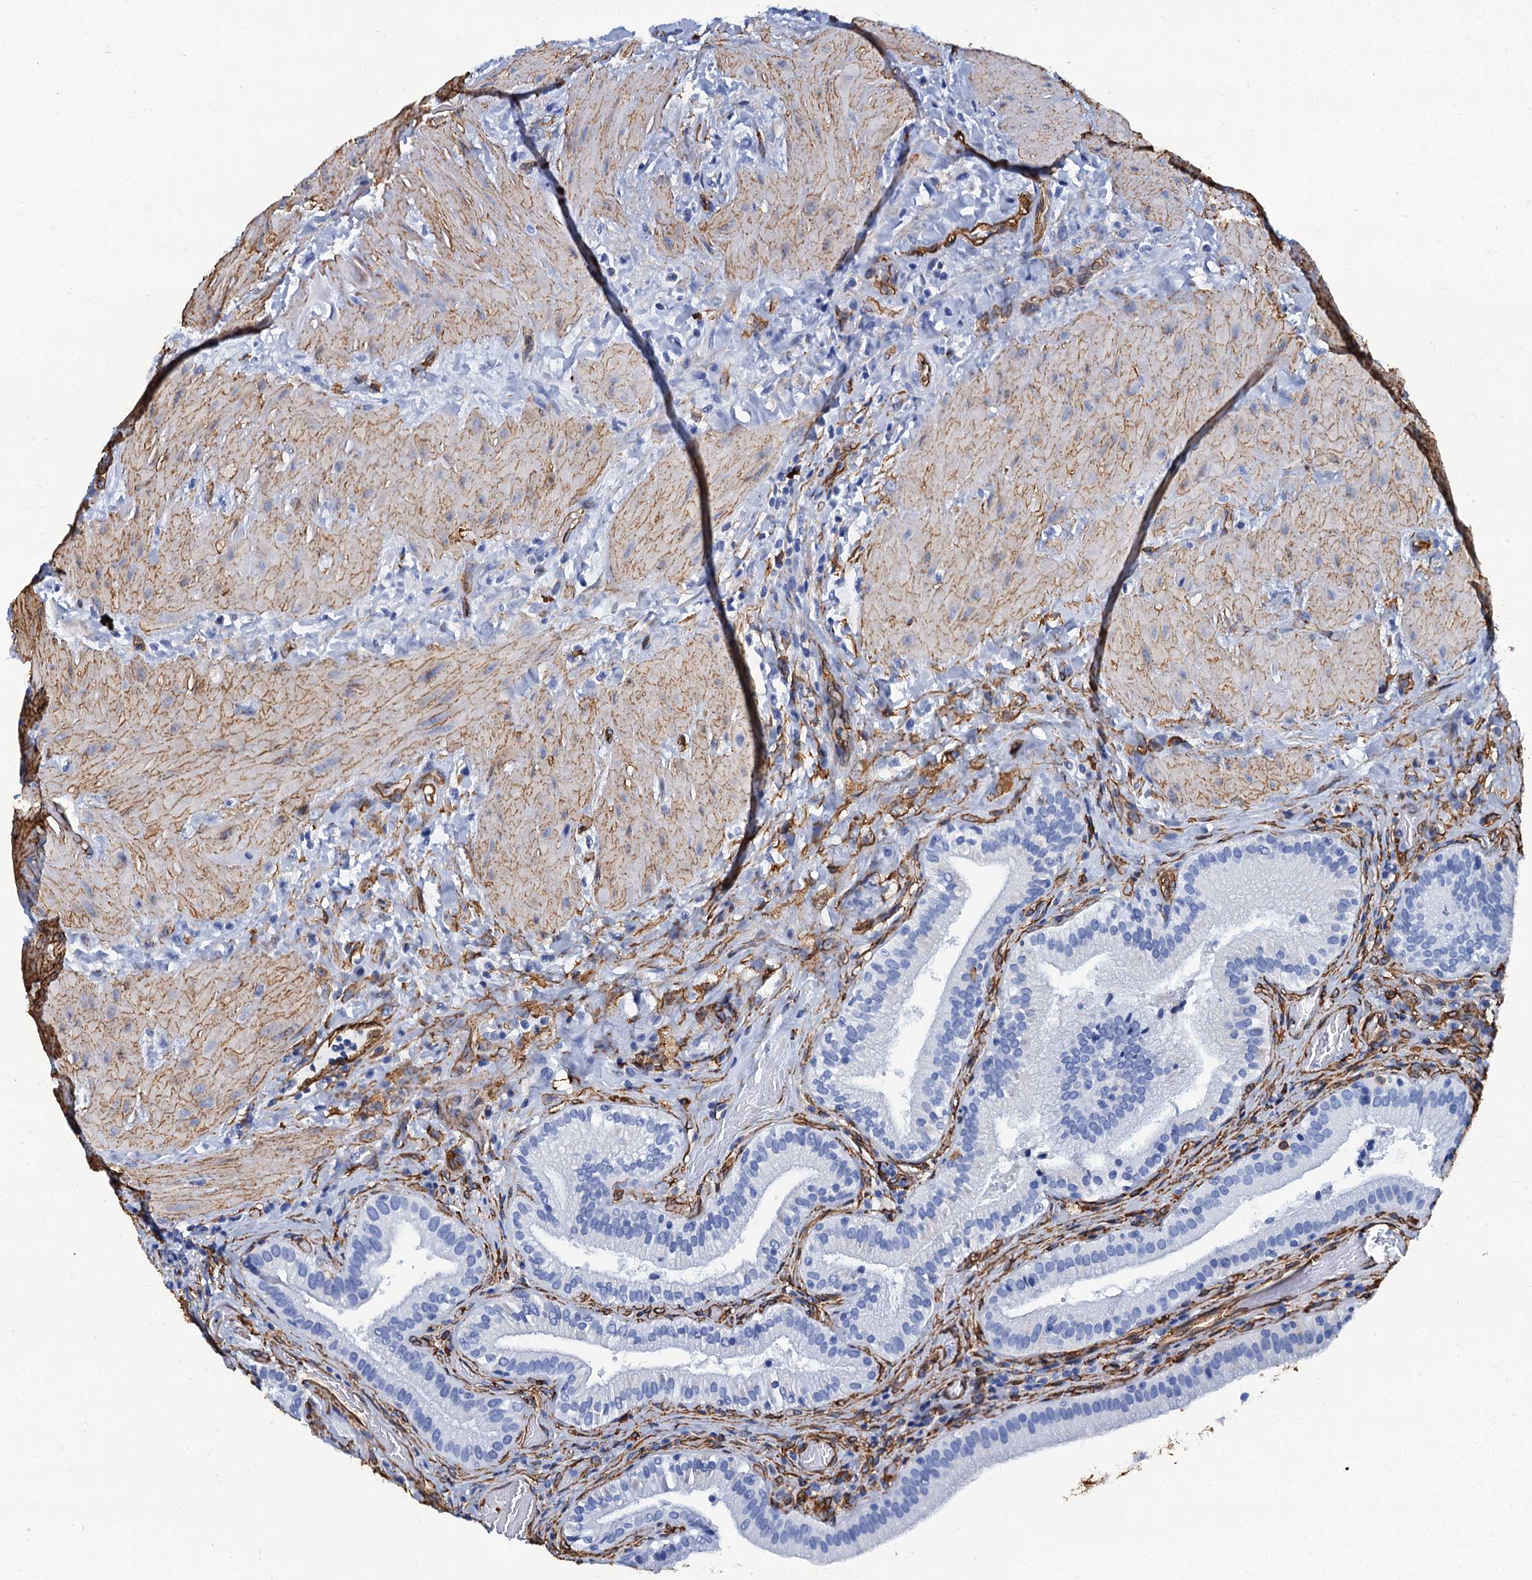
{"staining": {"intensity": "negative", "quantity": "none", "location": "none"}, "tissue": "gallbladder", "cell_type": "Glandular cells", "image_type": "normal", "snomed": [{"axis": "morphology", "description": "Normal tissue, NOS"}, {"axis": "topography", "description": "Gallbladder"}], "caption": "High power microscopy histopathology image of an immunohistochemistry (IHC) histopathology image of benign gallbladder, revealing no significant positivity in glandular cells. Brightfield microscopy of immunohistochemistry (IHC) stained with DAB (3,3'-diaminobenzidine) (brown) and hematoxylin (blue), captured at high magnification.", "gene": "CAVIN2", "patient": {"sex": "male", "age": 24}}